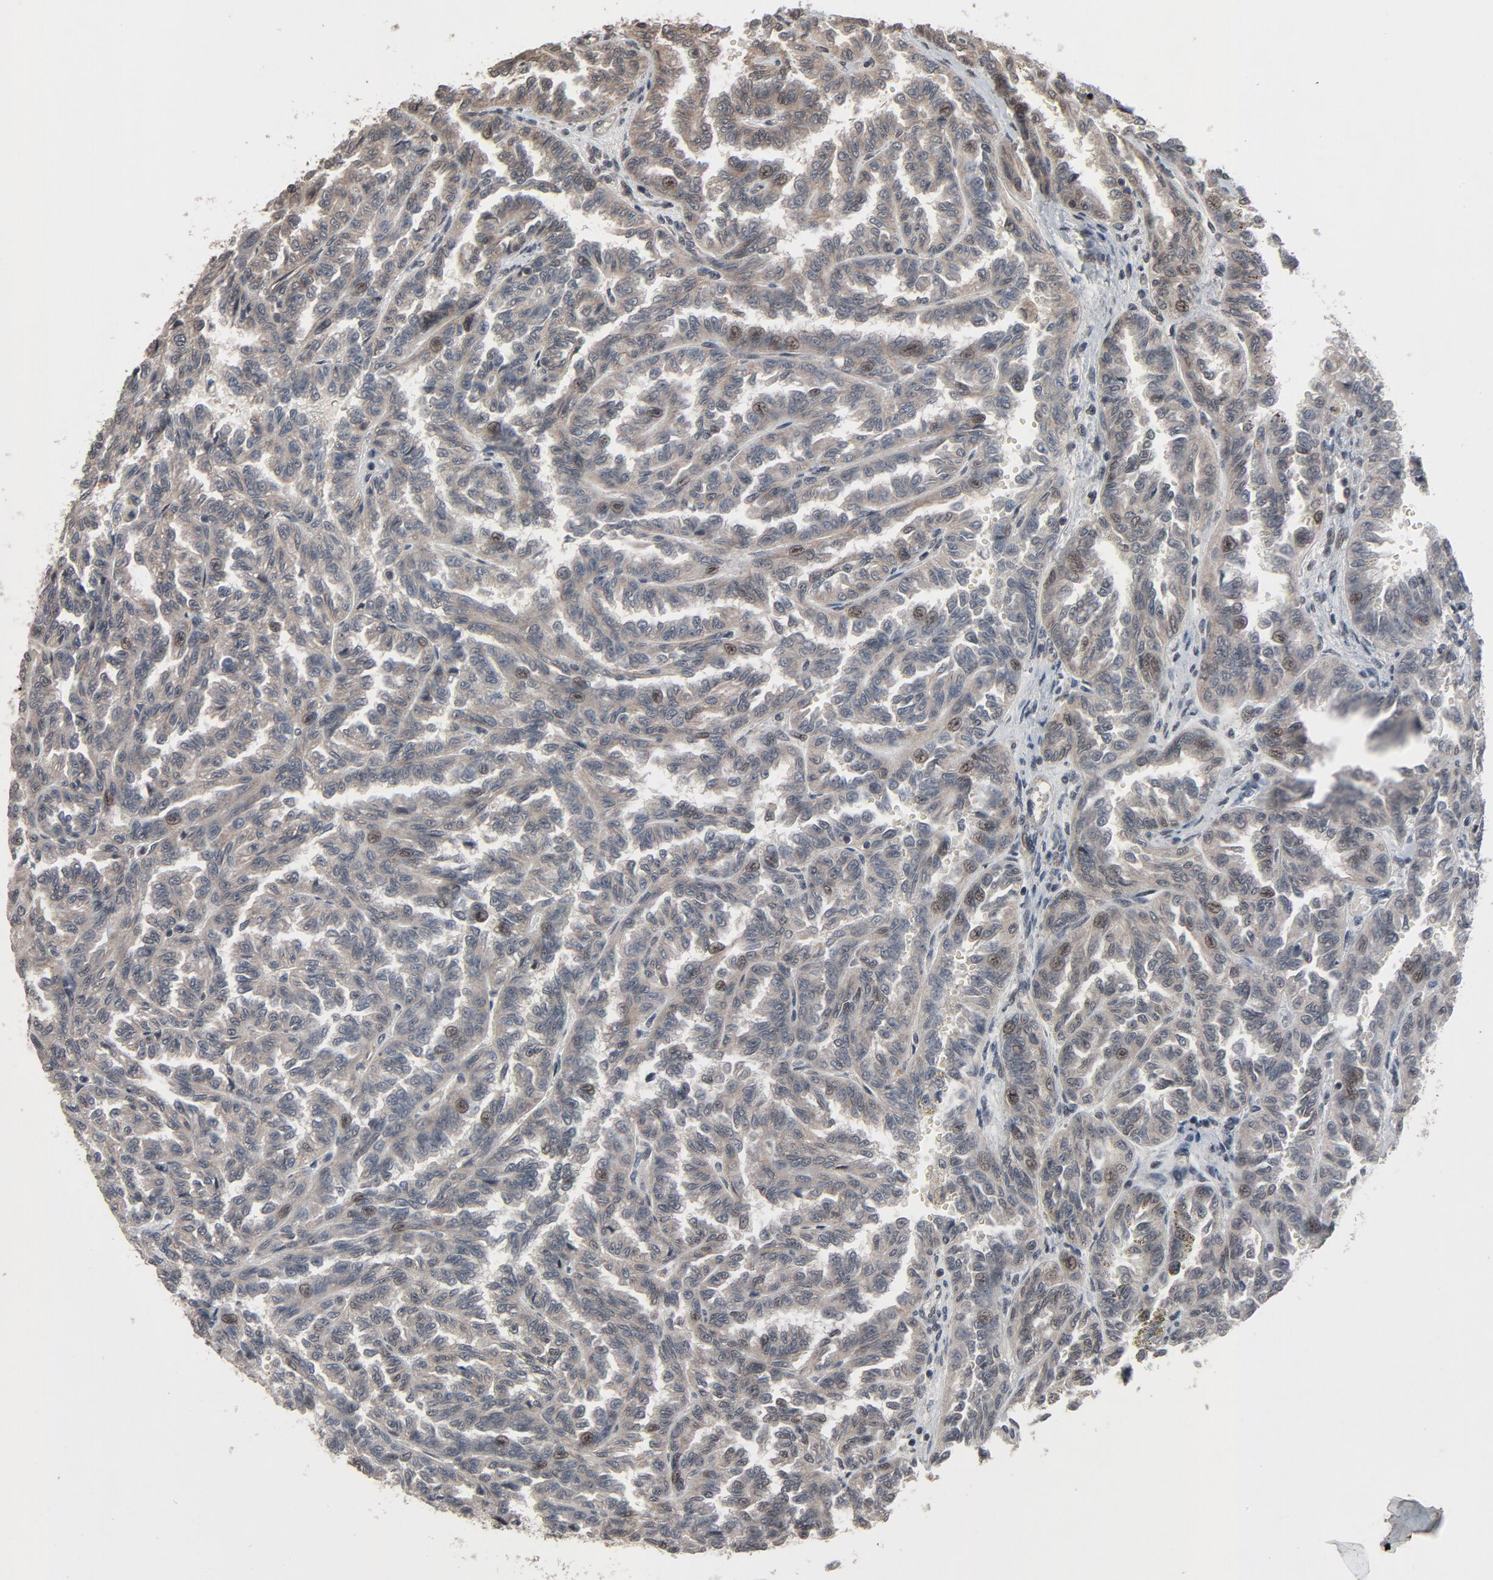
{"staining": {"intensity": "weak", "quantity": ">75%", "location": "cytoplasmic/membranous,nuclear"}, "tissue": "renal cancer", "cell_type": "Tumor cells", "image_type": "cancer", "snomed": [{"axis": "morphology", "description": "Inflammation, NOS"}, {"axis": "morphology", "description": "Adenocarcinoma, NOS"}, {"axis": "topography", "description": "Kidney"}], "caption": "Immunohistochemistry image of renal adenocarcinoma stained for a protein (brown), which demonstrates low levels of weak cytoplasmic/membranous and nuclear positivity in approximately >75% of tumor cells.", "gene": "POM121", "patient": {"sex": "male", "age": 68}}